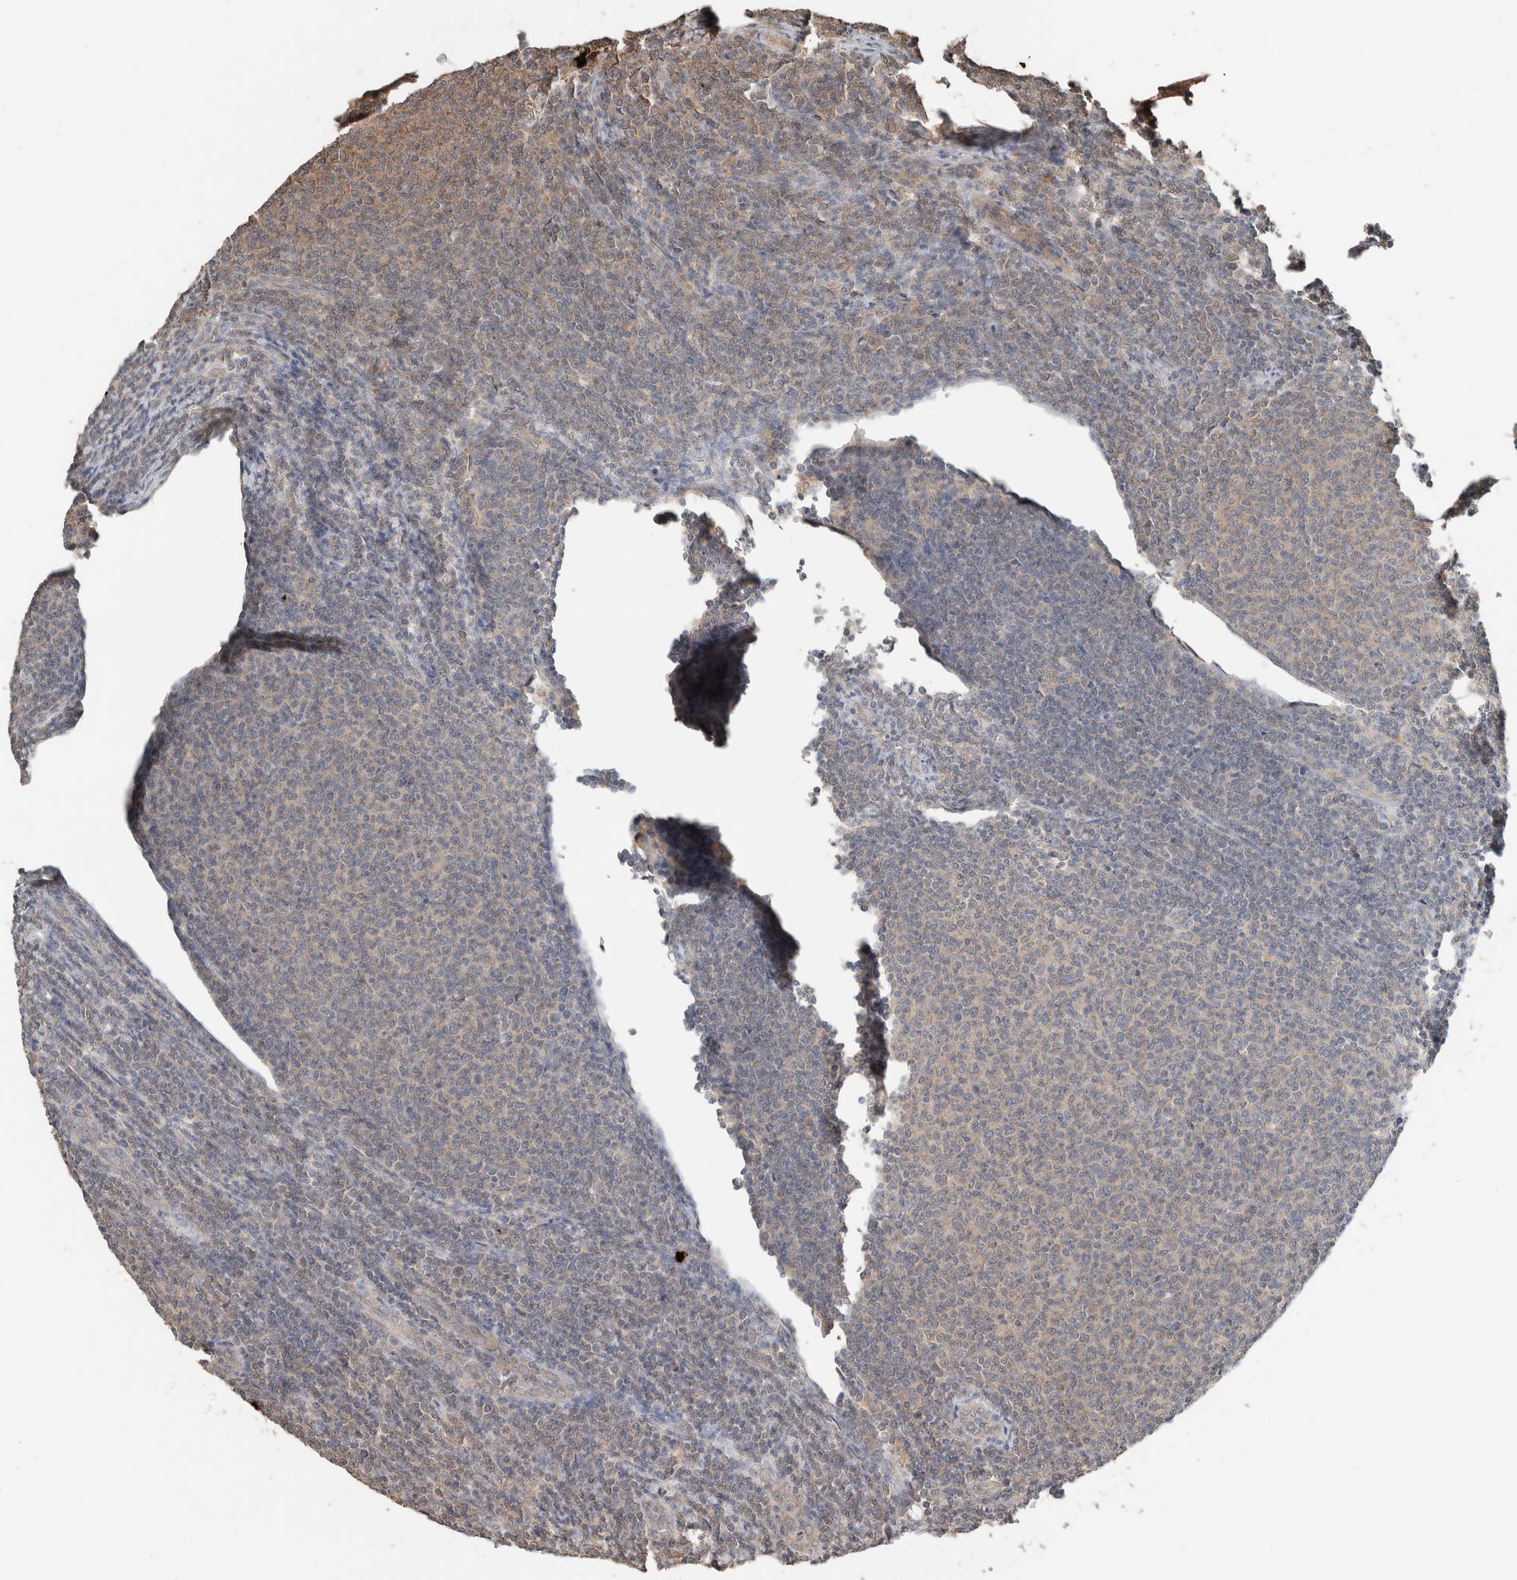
{"staining": {"intensity": "weak", "quantity": "<25%", "location": "cytoplasmic/membranous"}, "tissue": "lymphoma", "cell_type": "Tumor cells", "image_type": "cancer", "snomed": [{"axis": "morphology", "description": "Malignant lymphoma, non-Hodgkin's type, Low grade"}, {"axis": "topography", "description": "Lymph node"}], "caption": "Immunohistochemistry of human lymphoma reveals no staining in tumor cells. Nuclei are stained in blue.", "gene": "ERAP2", "patient": {"sex": "male", "age": 66}}